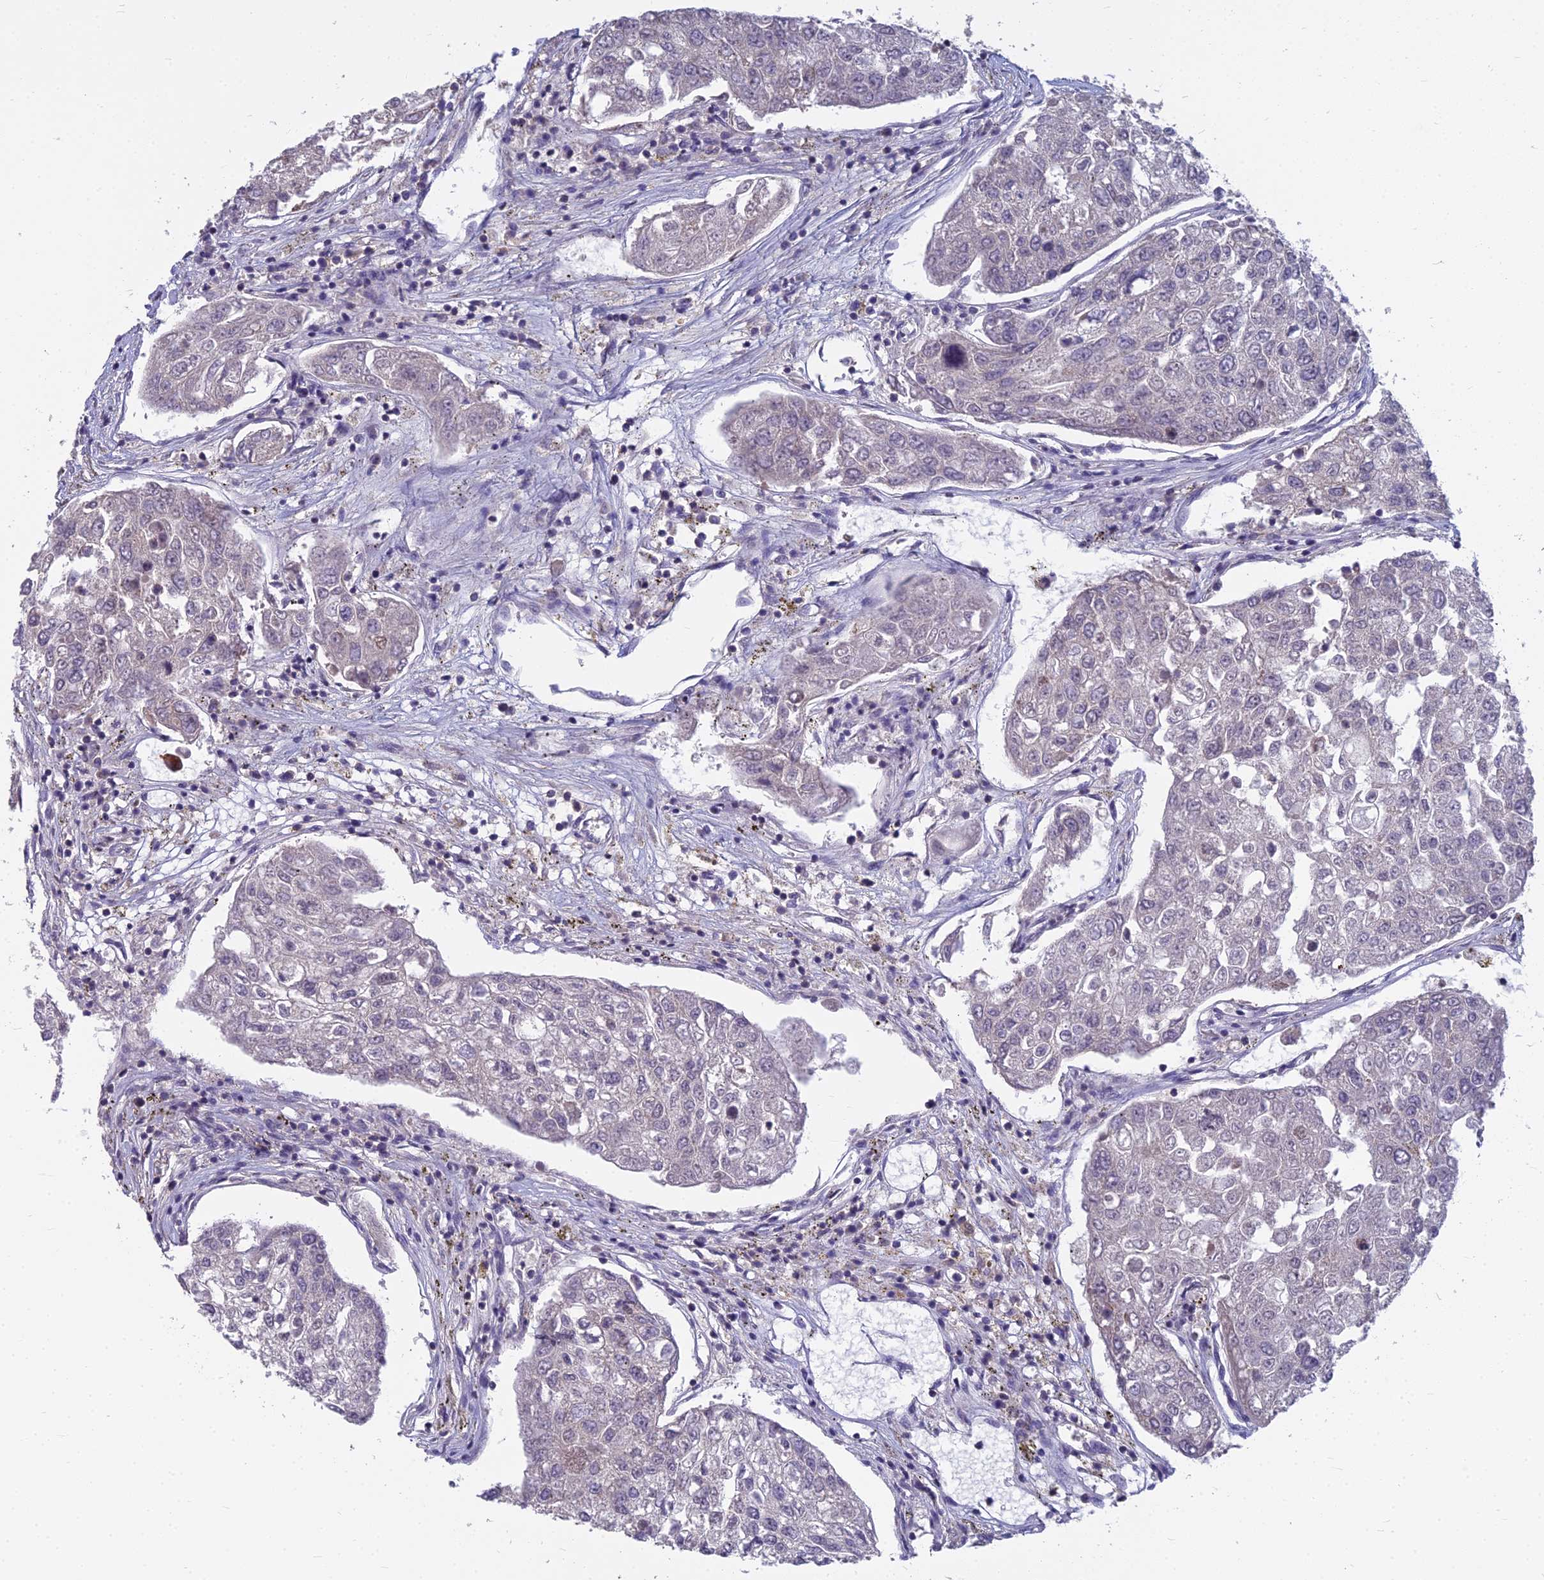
{"staining": {"intensity": "negative", "quantity": "none", "location": "none"}, "tissue": "urothelial cancer", "cell_type": "Tumor cells", "image_type": "cancer", "snomed": [{"axis": "morphology", "description": "Urothelial carcinoma, High grade"}, {"axis": "topography", "description": "Lymph node"}, {"axis": "topography", "description": "Urinary bladder"}], "caption": "This micrograph is of urothelial cancer stained with IHC to label a protein in brown with the nuclei are counter-stained blue. There is no positivity in tumor cells.", "gene": "COX20", "patient": {"sex": "male", "age": 51}}